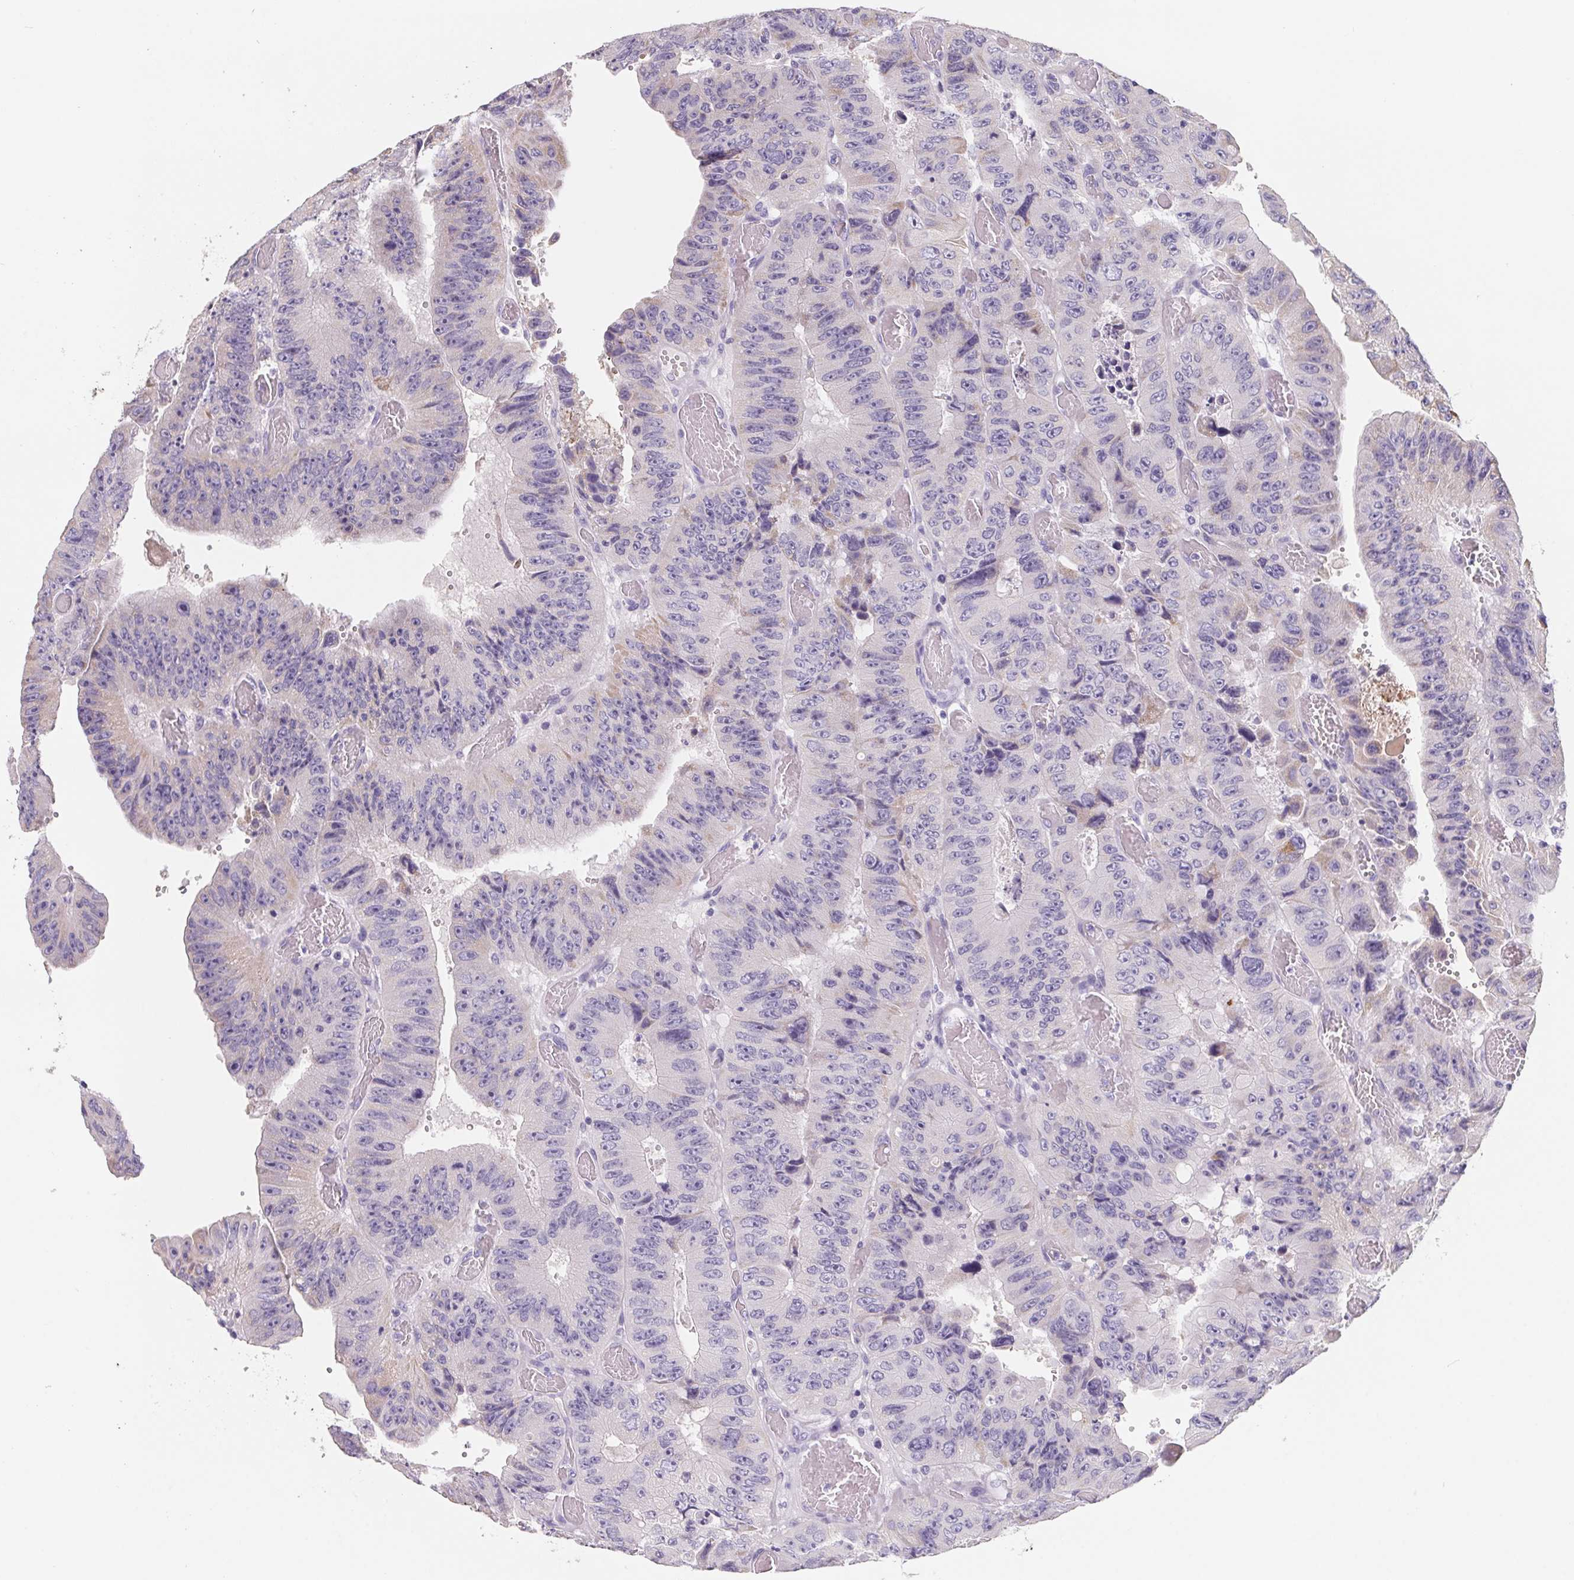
{"staining": {"intensity": "weak", "quantity": "<25%", "location": "cytoplasmic/membranous"}, "tissue": "colorectal cancer", "cell_type": "Tumor cells", "image_type": "cancer", "snomed": [{"axis": "morphology", "description": "Adenocarcinoma, NOS"}, {"axis": "topography", "description": "Colon"}], "caption": "Histopathology image shows no protein expression in tumor cells of colorectal cancer tissue.", "gene": "FDX1", "patient": {"sex": "female", "age": 84}}